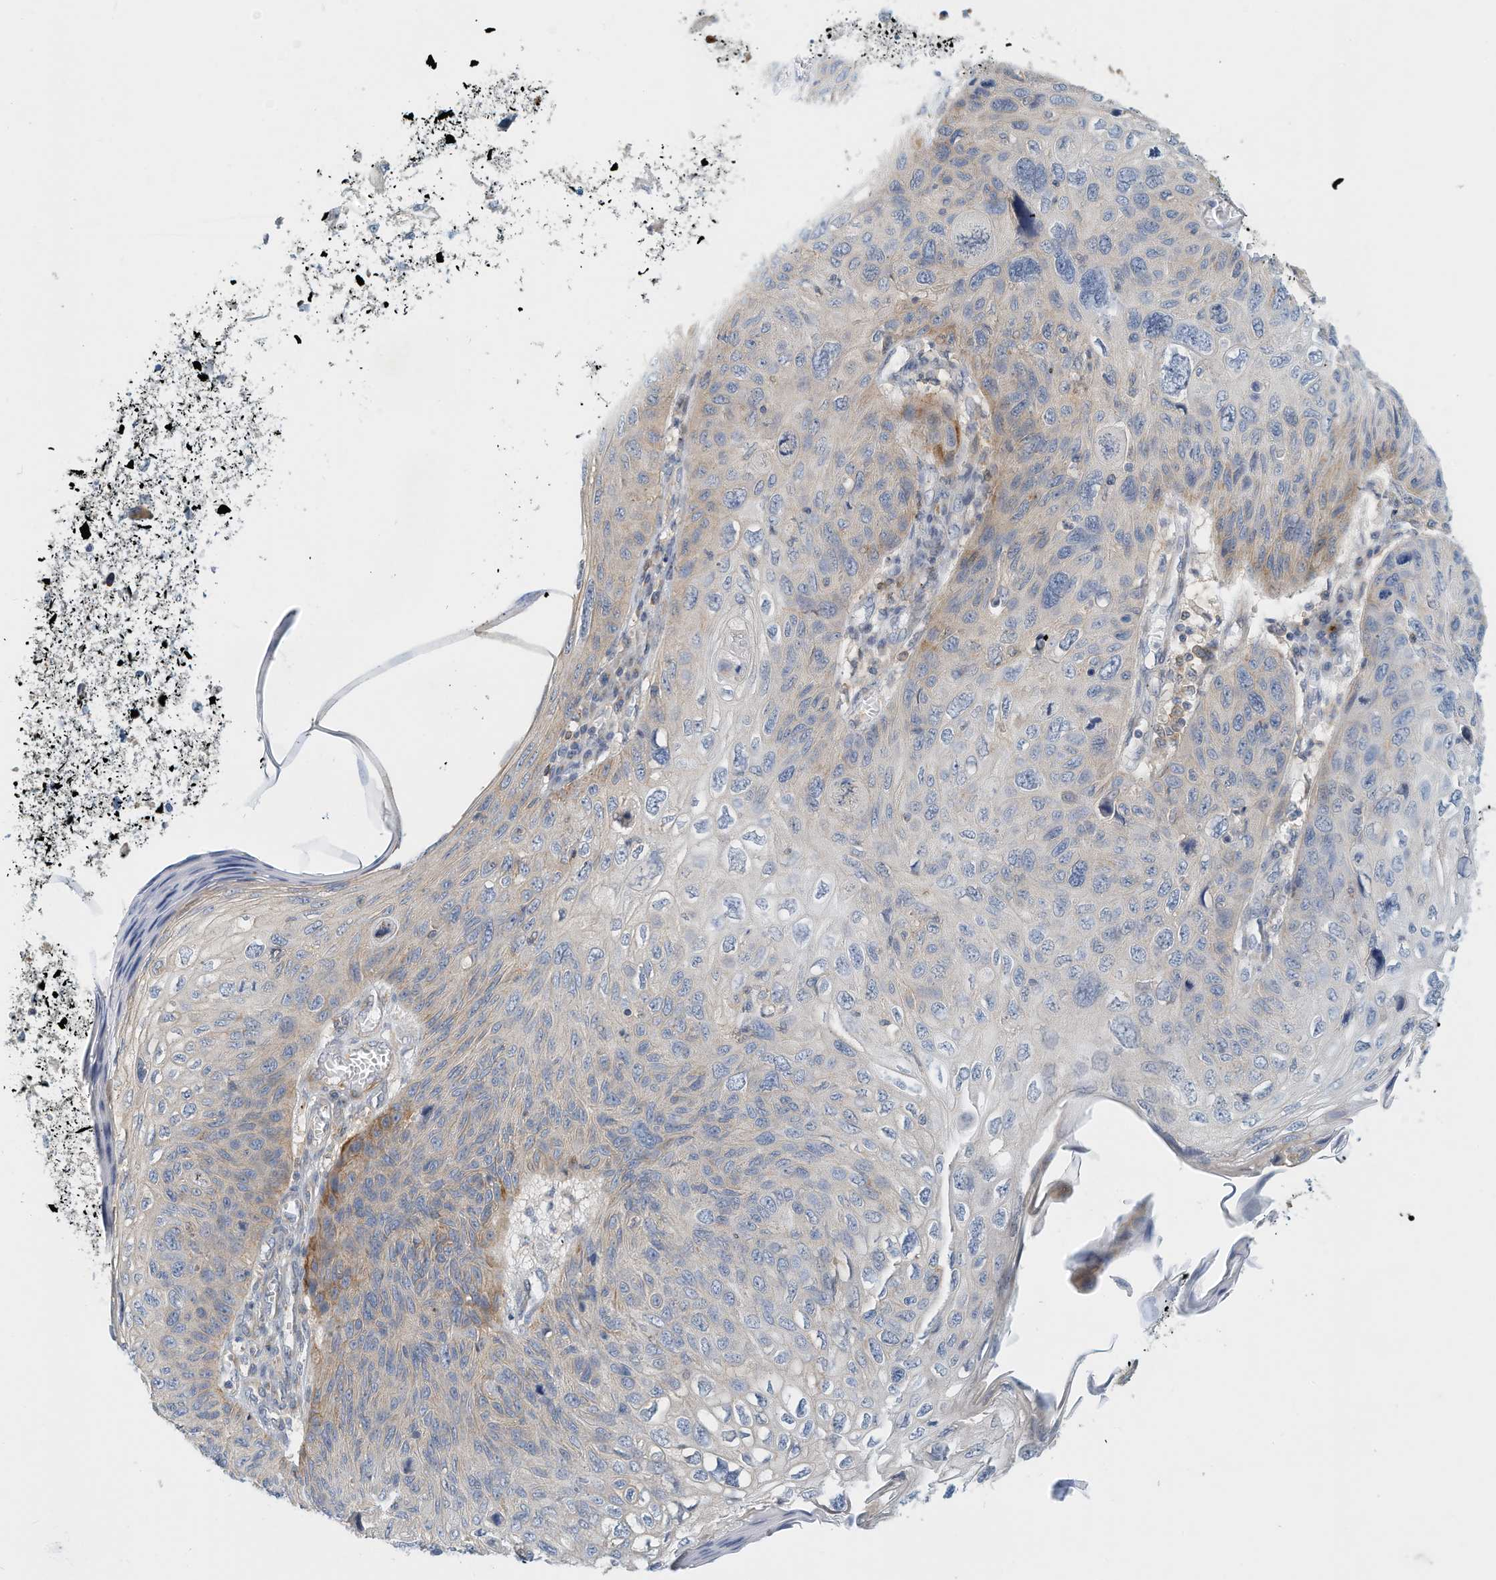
{"staining": {"intensity": "moderate", "quantity": "<25%", "location": "cytoplasmic/membranous"}, "tissue": "skin cancer", "cell_type": "Tumor cells", "image_type": "cancer", "snomed": [{"axis": "morphology", "description": "Squamous cell carcinoma, NOS"}, {"axis": "topography", "description": "Skin"}], "caption": "This histopathology image displays skin squamous cell carcinoma stained with immunohistochemistry (IHC) to label a protein in brown. The cytoplasmic/membranous of tumor cells show moderate positivity for the protein. Nuclei are counter-stained blue.", "gene": "MICAL1", "patient": {"sex": "female", "age": 90}}